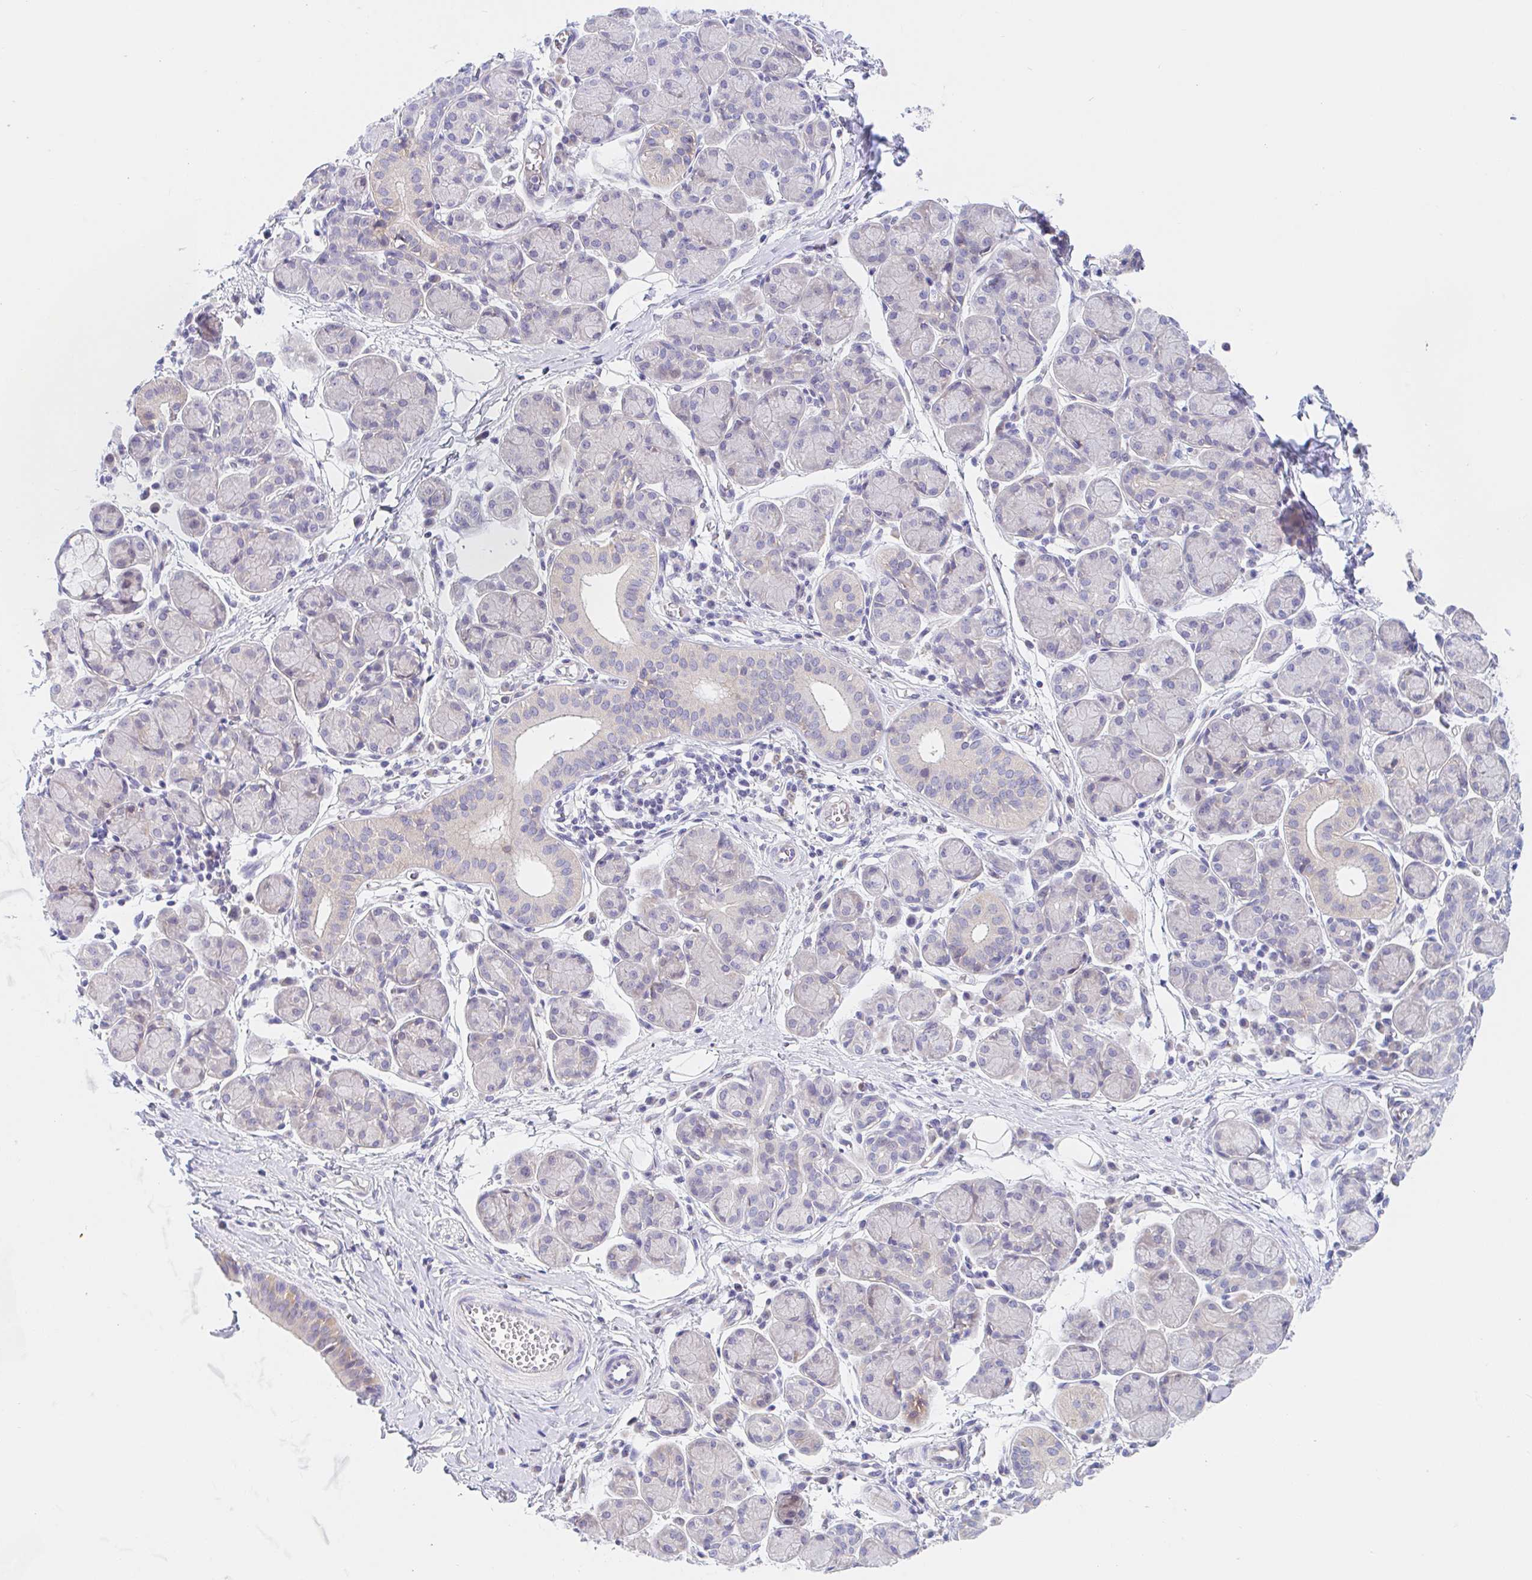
{"staining": {"intensity": "weak", "quantity": "<25%", "location": "cytoplasmic/membranous"}, "tissue": "salivary gland", "cell_type": "Glandular cells", "image_type": "normal", "snomed": [{"axis": "morphology", "description": "Normal tissue, NOS"}, {"axis": "morphology", "description": "Inflammation, NOS"}, {"axis": "topography", "description": "Lymph node"}, {"axis": "topography", "description": "Salivary gland"}], "caption": "Glandular cells are negative for brown protein staining in unremarkable salivary gland. The staining is performed using DAB (3,3'-diaminobenzidine) brown chromogen with nuclei counter-stained in using hematoxylin.", "gene": "TMEM86A", "patient": {"sex": "male", "age": 3}}